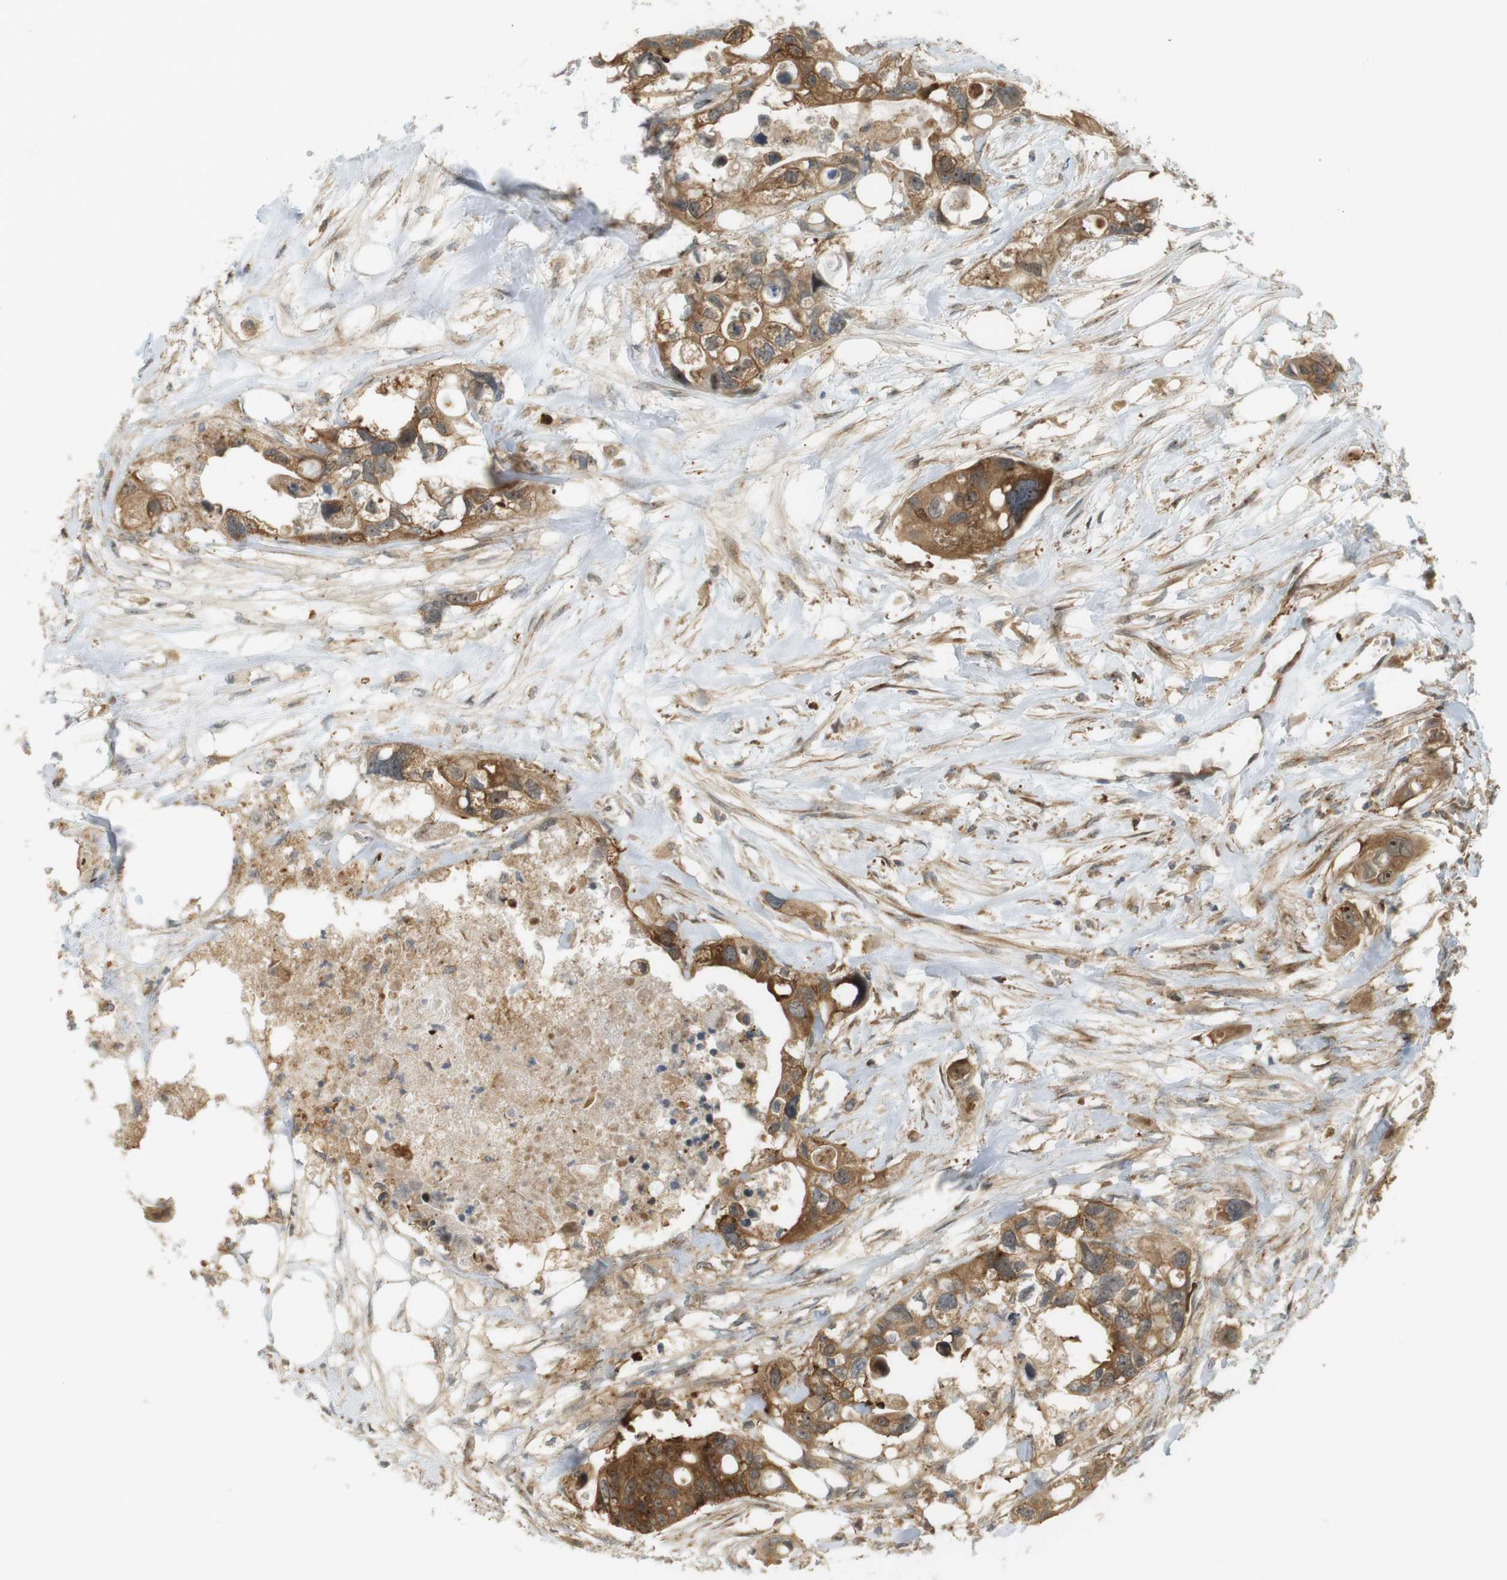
{"staining": {"intensity": "moderate", "quantity": ">75%", "location": "cytoplasmic/membranous,nuclear"}, "tissue": "colorectal cancer", "cell_type": "Tumor cells", "image_type": "cancer", "snomed": [{"axis": "morphology", "description": "Adenocarcinoma, NOS"}, {"axis": "topography", "description": "Colon"}], "caption": "High-magnification brightfield microscopy of colorectal cancer stained with DAB (3,3'-diaminobenzidine) (brown) and counterstained with hematoxylin (blue). tumor cells exhibit moderate cytoplasmic/membranous and nuclear expression is appreciated in approximately>75% of cells.", "gene": "PA2G4", "patient": {"sex": "female", "age": 57}}